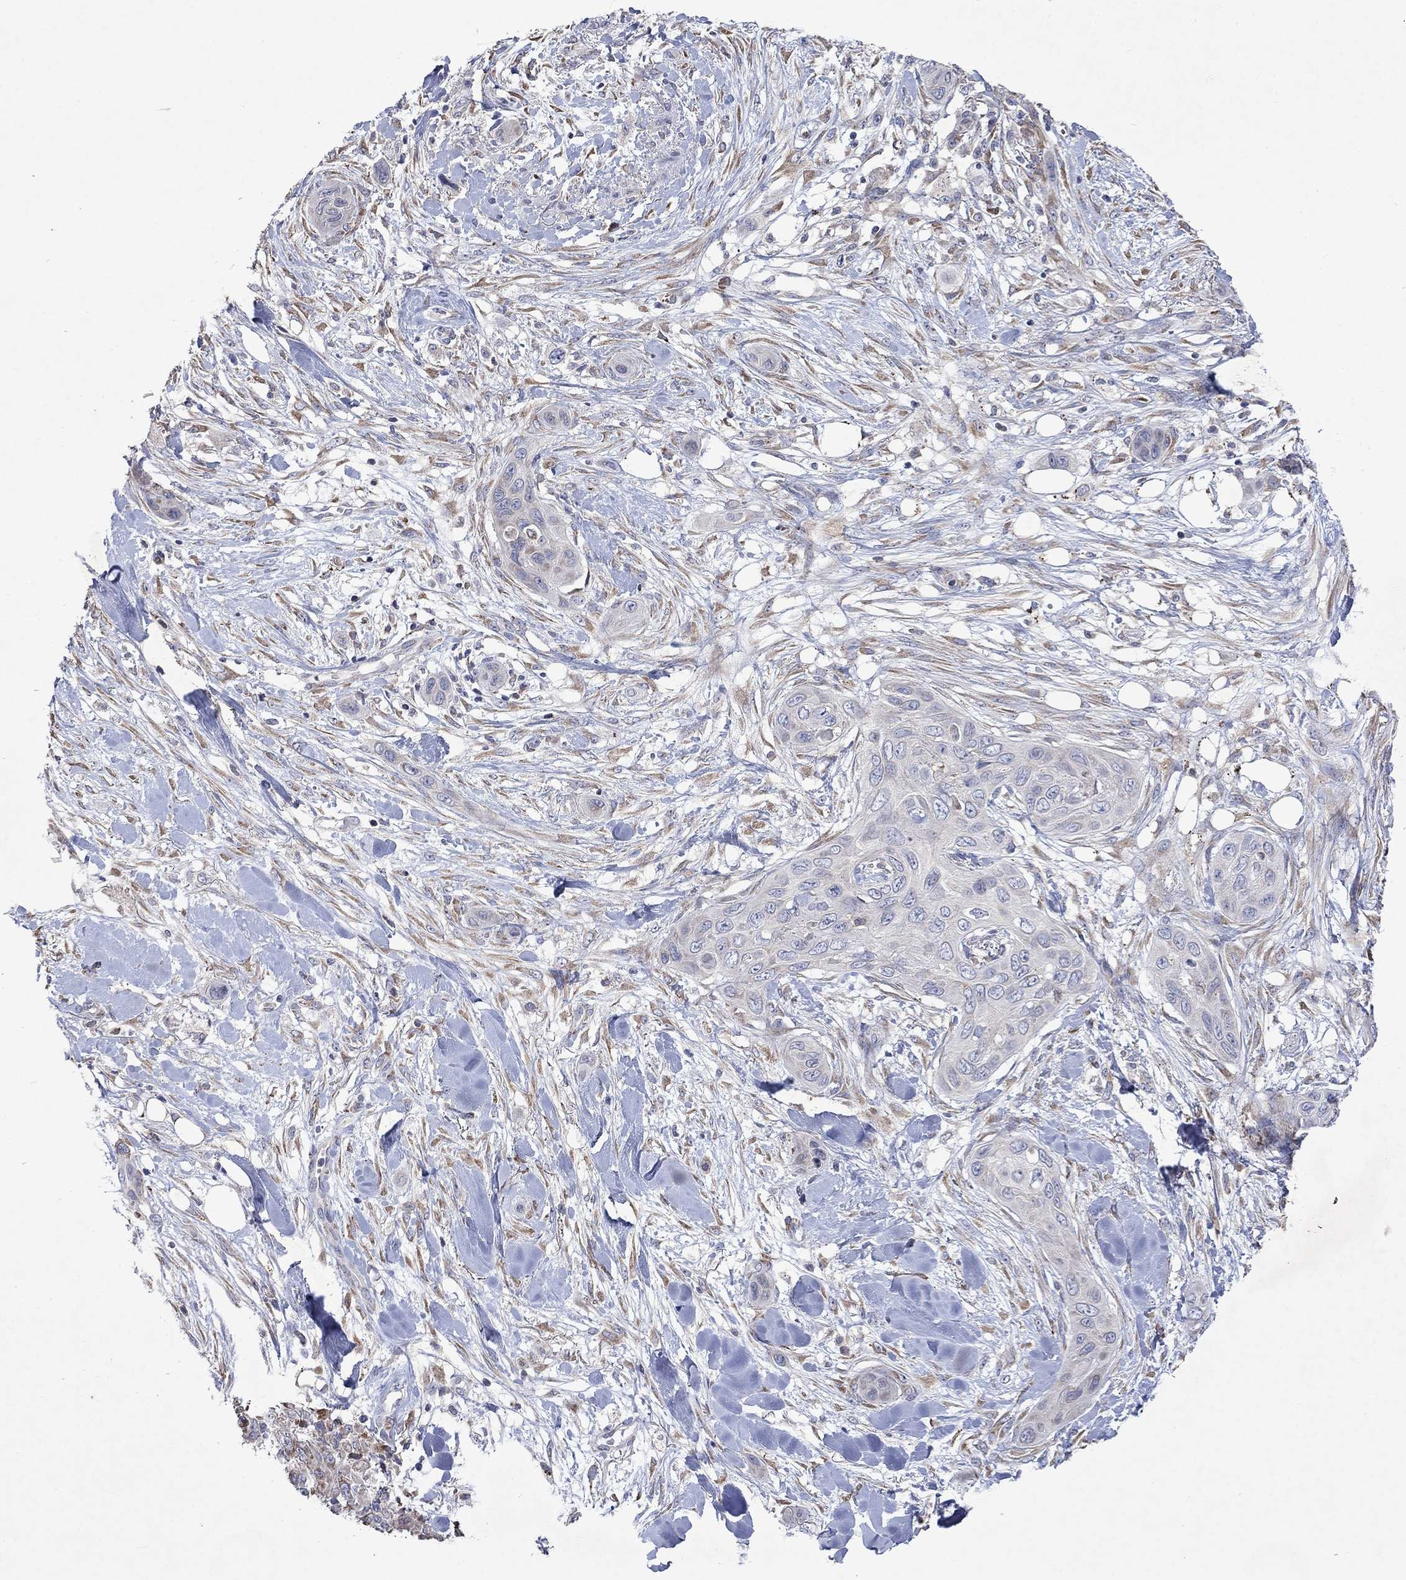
{"staining": {"intensity": "negative", "quantity": "none", "location": "none"}, "tissue": "skin cancer", "cell_type": "Tumor cells", "image_type": "cancer", "snomed": [{"axis": "morphology", "description": "Squamous cell carcinoma, NOS"}, {"axis": "topography", "description": "Skin"}], "caption": "Histopathology image shows no significant protein expression in tumor cells of skin squamous cell carcinoma. The staining is performed using DAB (3,3'-diaminobenzidine) brown chromogen with nuclei counter-stained in using hematoxylin.", "gene": "TMEM97", "patient": {"sex": "male", "age": 78}}